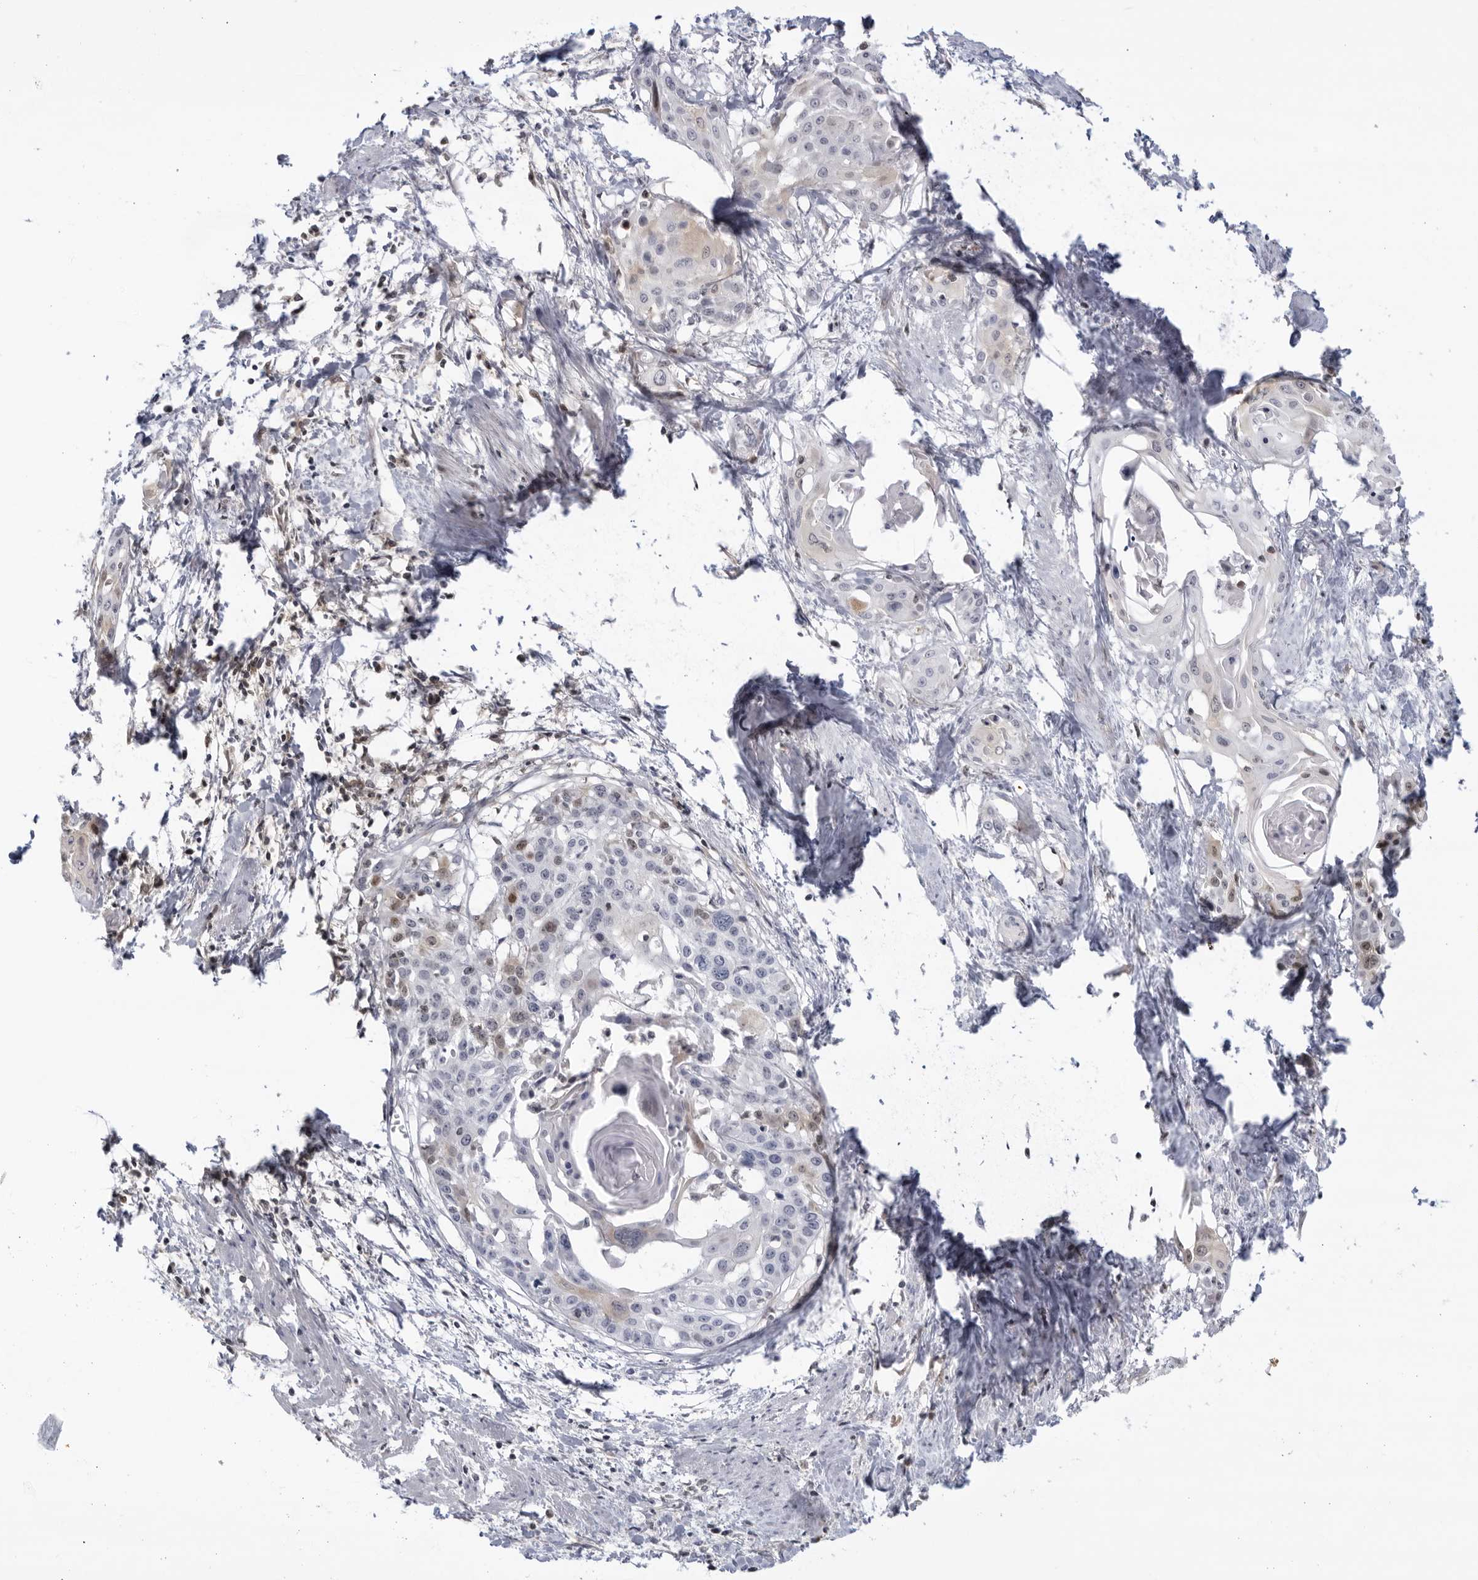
{"staining": {"intensity": "moderate", "quantity": "<25%", "location": "nuclear"}, "tissue": "cervical cancer", "cell_type": "Tumor cells", "image_type": "cancer", "snomed": [{"axis": "morphology", "description": "Squamous cell carcinoma, NOS"}, {"axis": "topography", "description": "Cervix"}], "caption": "Immunohistochemical staining of squamous cell carcinoma (cervical) reveals moderate nuclear protein expression in approximately <25% of tumor cells.", "gene": "CNBD1", "patient": {"sex": "female", "age": 57}}